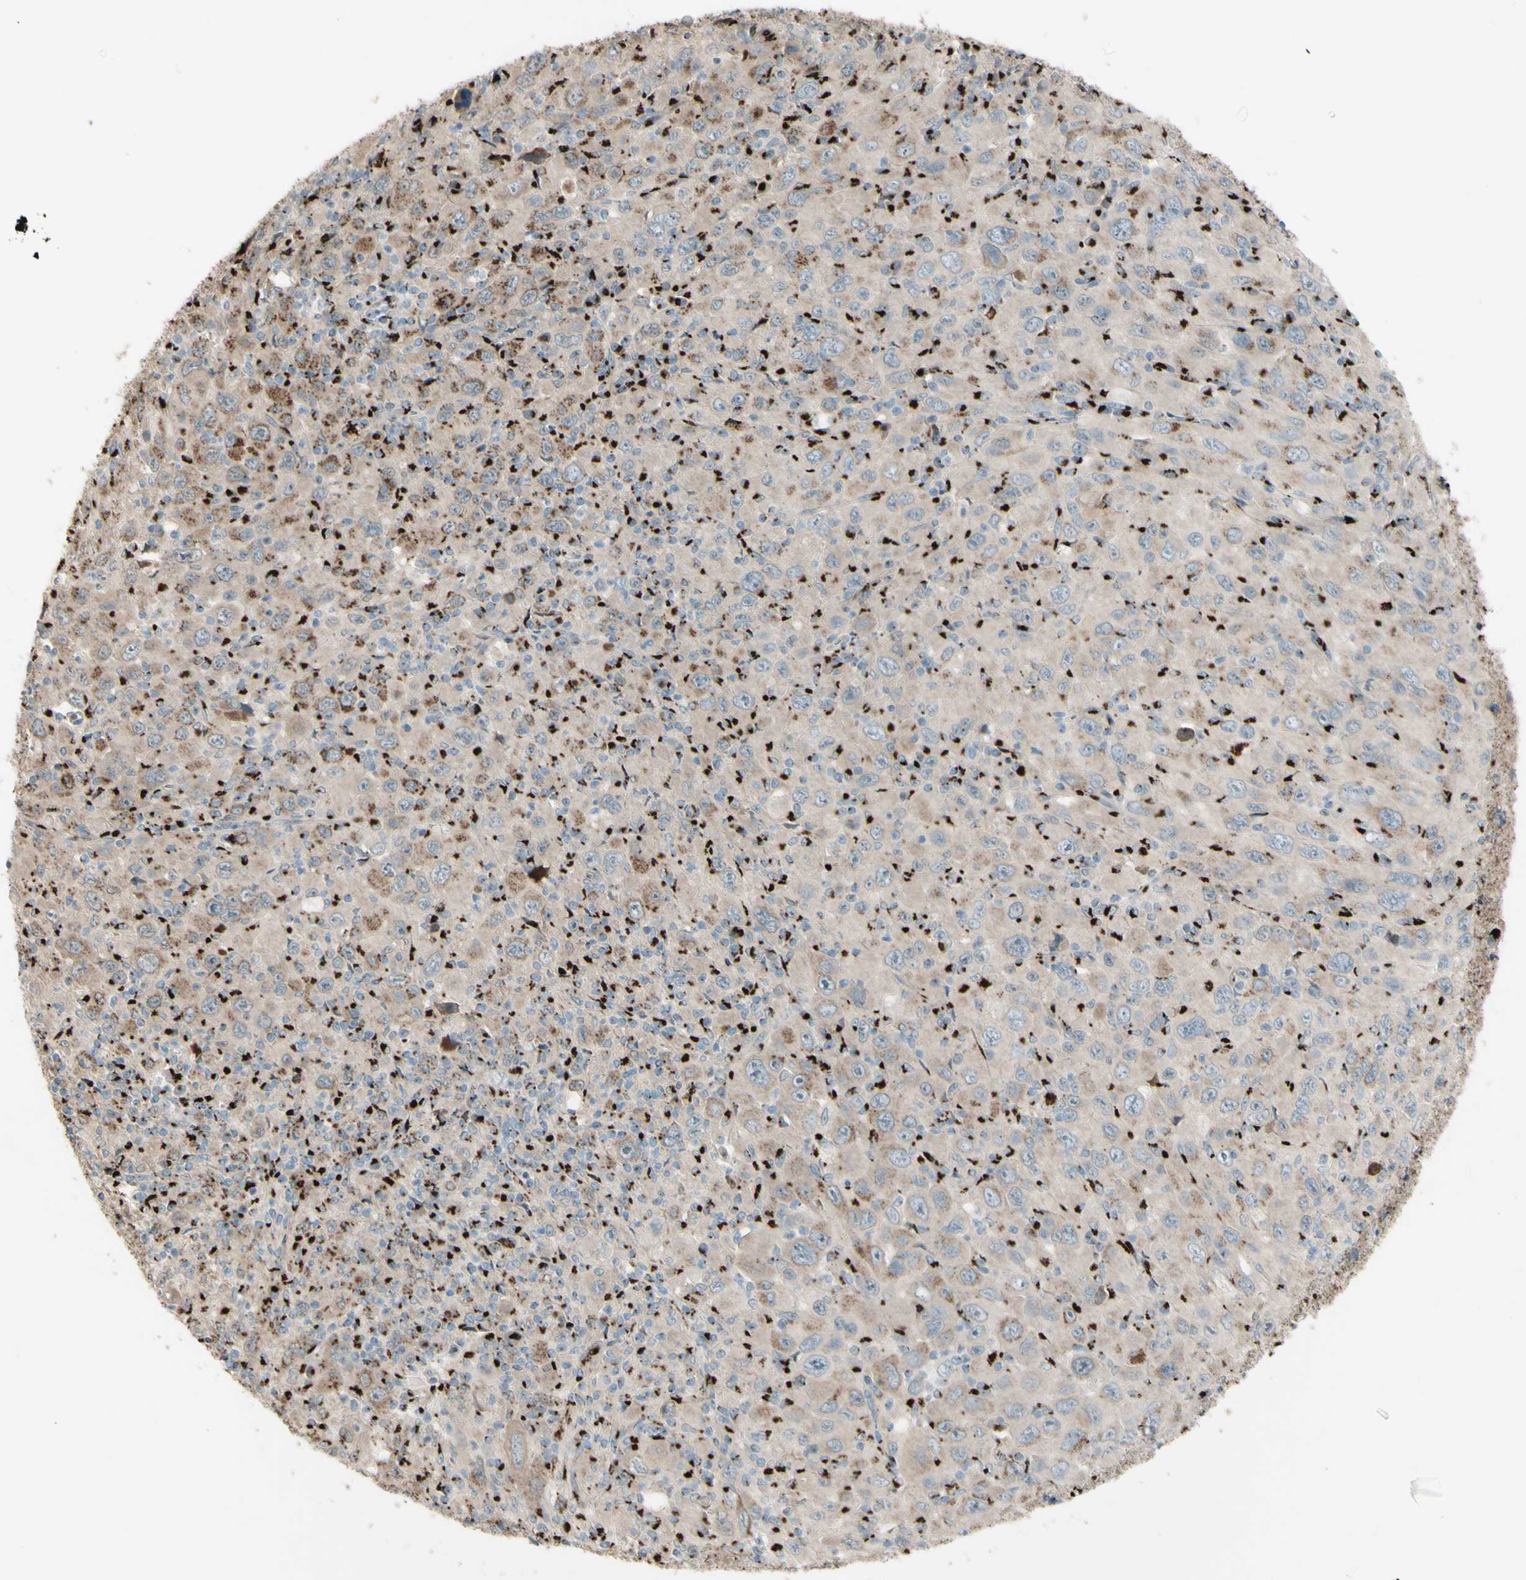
{"staining": {"intensity": "moderate", "quantity": ">75%", "location": "cytoplasmic/membranous"}, "tissue": "melanoma", "cell_type": "Tumor cells", "image_type": "cancer", "snomed": [{"axis": "morphology", "description": "Malignant melanoma, Metastatic site"}, {"axis": "topography", "description": "Skin"}], "caption": "DAB (3,3'-diaminobenzidine) immunohistochemical staining of human malignant melanoma (metastatic site) displays moderate cytoplasmic/membranous protein positivity in about >75% of tumor cells.", "gene": "BPNT2", "patient": {"sex": "female", "age": 56}}